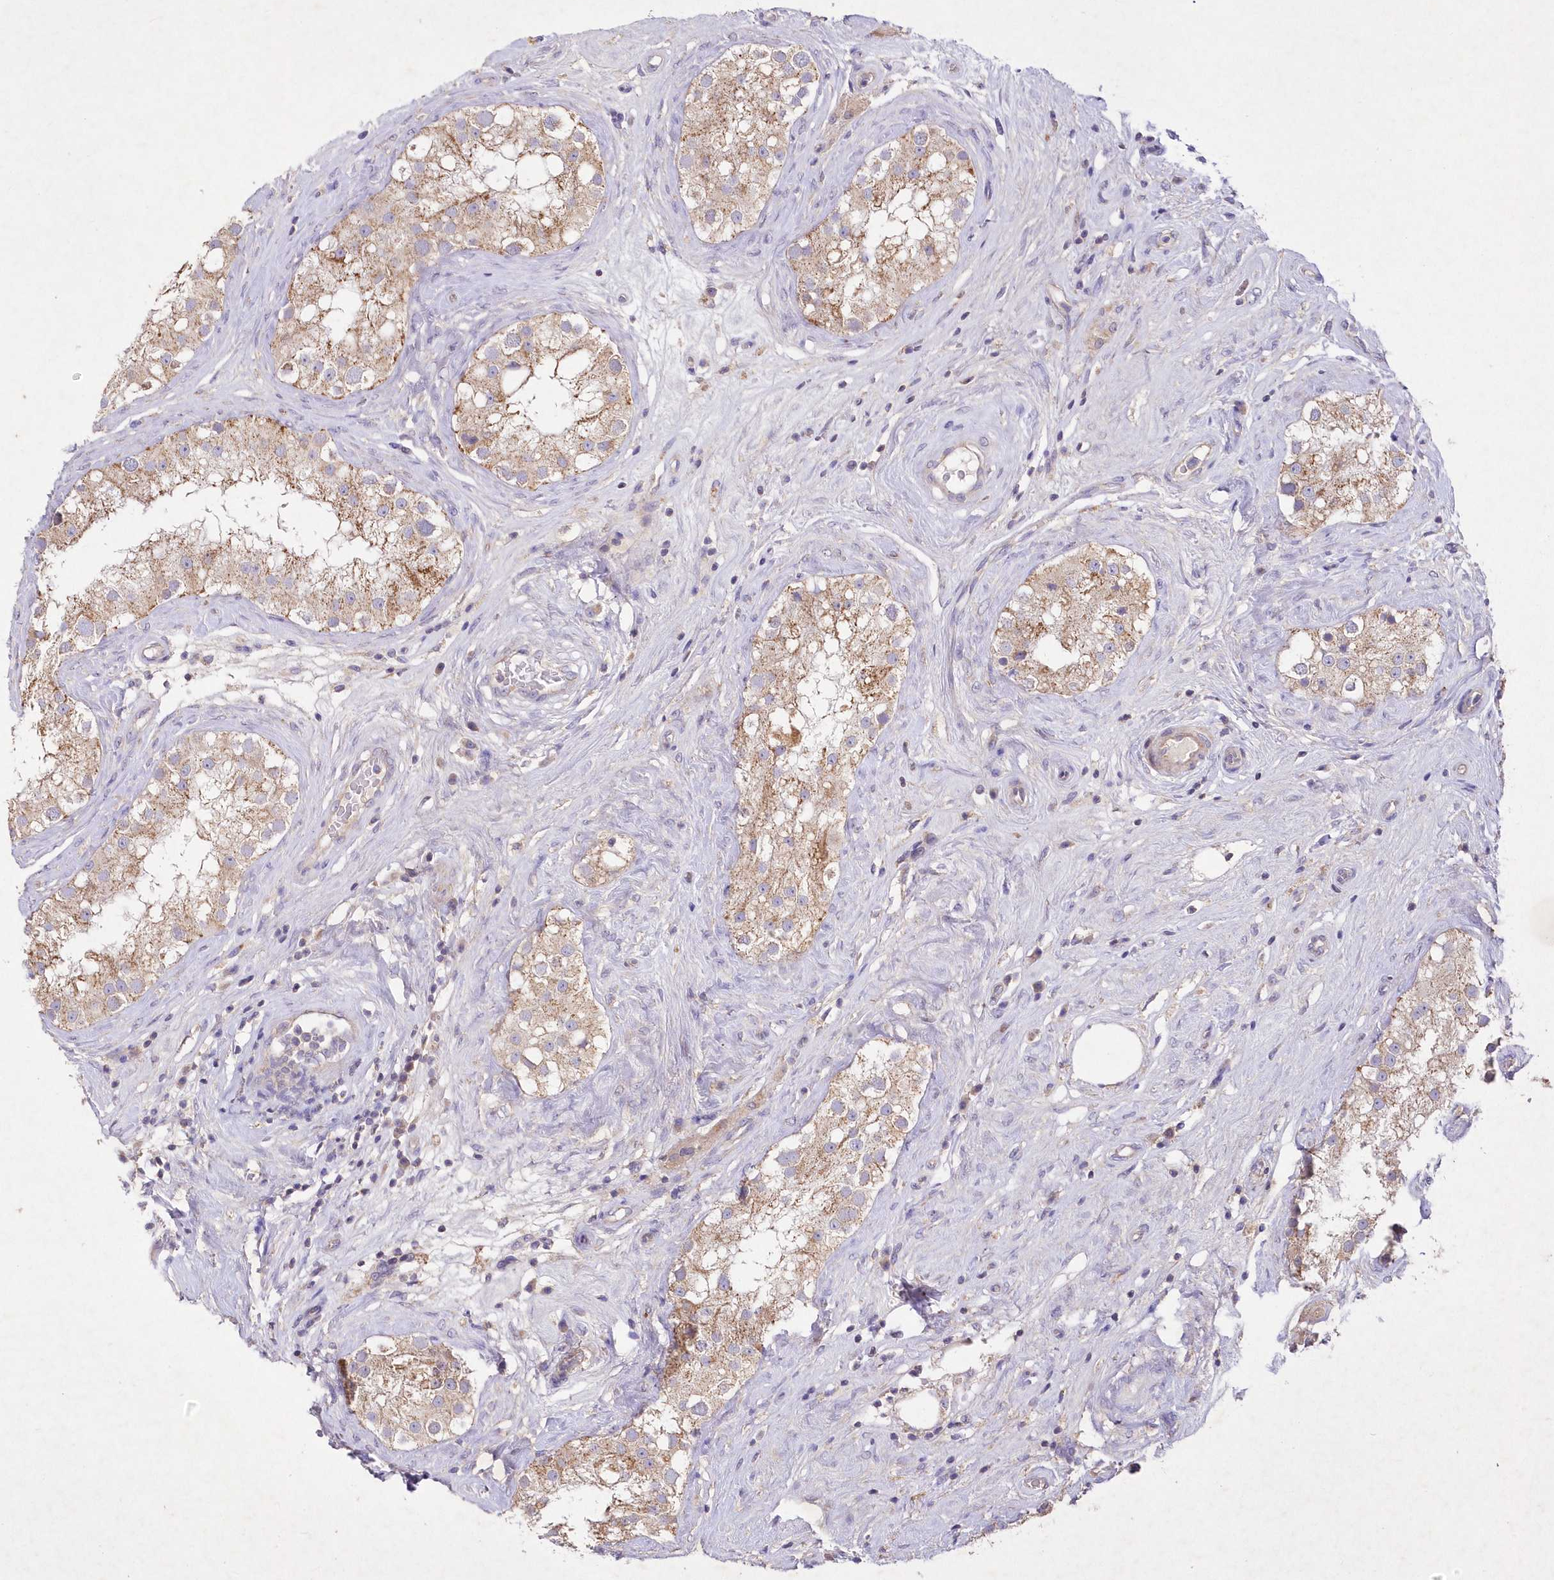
{"staining": {"intensity": "weak", "quantity": "25%-75%", "location": "cytoplasmic/membranous"}, "tissue": "testis", "cell_type": "Cells in seminiferous ducts", "image_type": "normal", "snomed": [{"axis": "morphology", "description": "Normal tissue, NOS"}, {"axis": "topography", "description": "Testis"}], "caption": "Weak cytoplasmic/membranous staining is appreciated in about 25%-75% of cells in seminiferous ducts in unremarkable testis.", "gene": "ITSN2", "patient": {"sex": "male", "age": 84}}